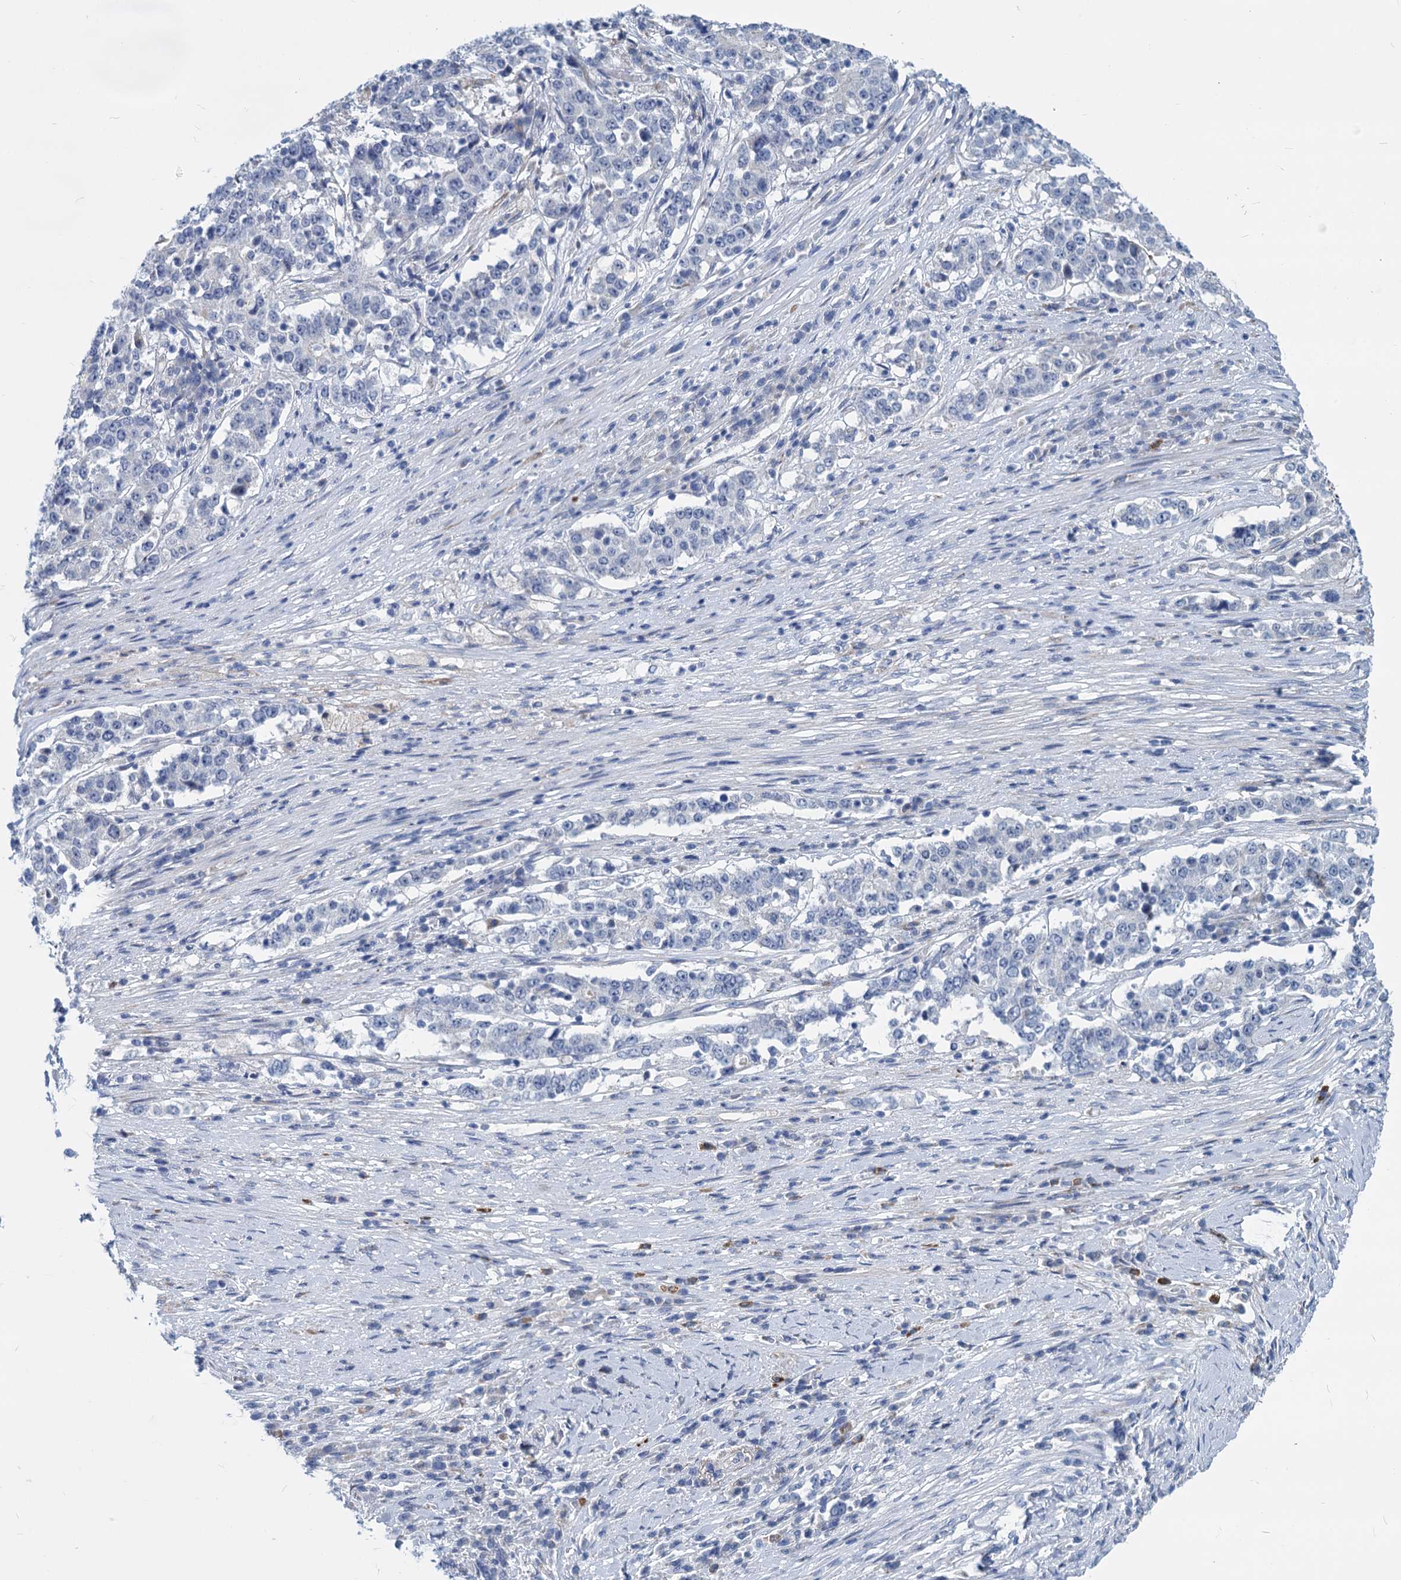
{"staining": {"intensity": "negative", "quantity": "none", "location": "none"}, "tissue": "stomach cancer", "cell_type": "Tumor cells", "image_type": "cancer", "snomed": [{"axis": "morphology", "description": "Adenocarcinoma, NOS"}, {"axis": "topography", "description": "Stomach"}], "caption": "The IHC photomicrograph has no significant expression in tumor cells of stomach cancer (adenocarcinoma) tissue.", "gene": "GSTM3", "patient": {"sex": "male", "age": 59}}